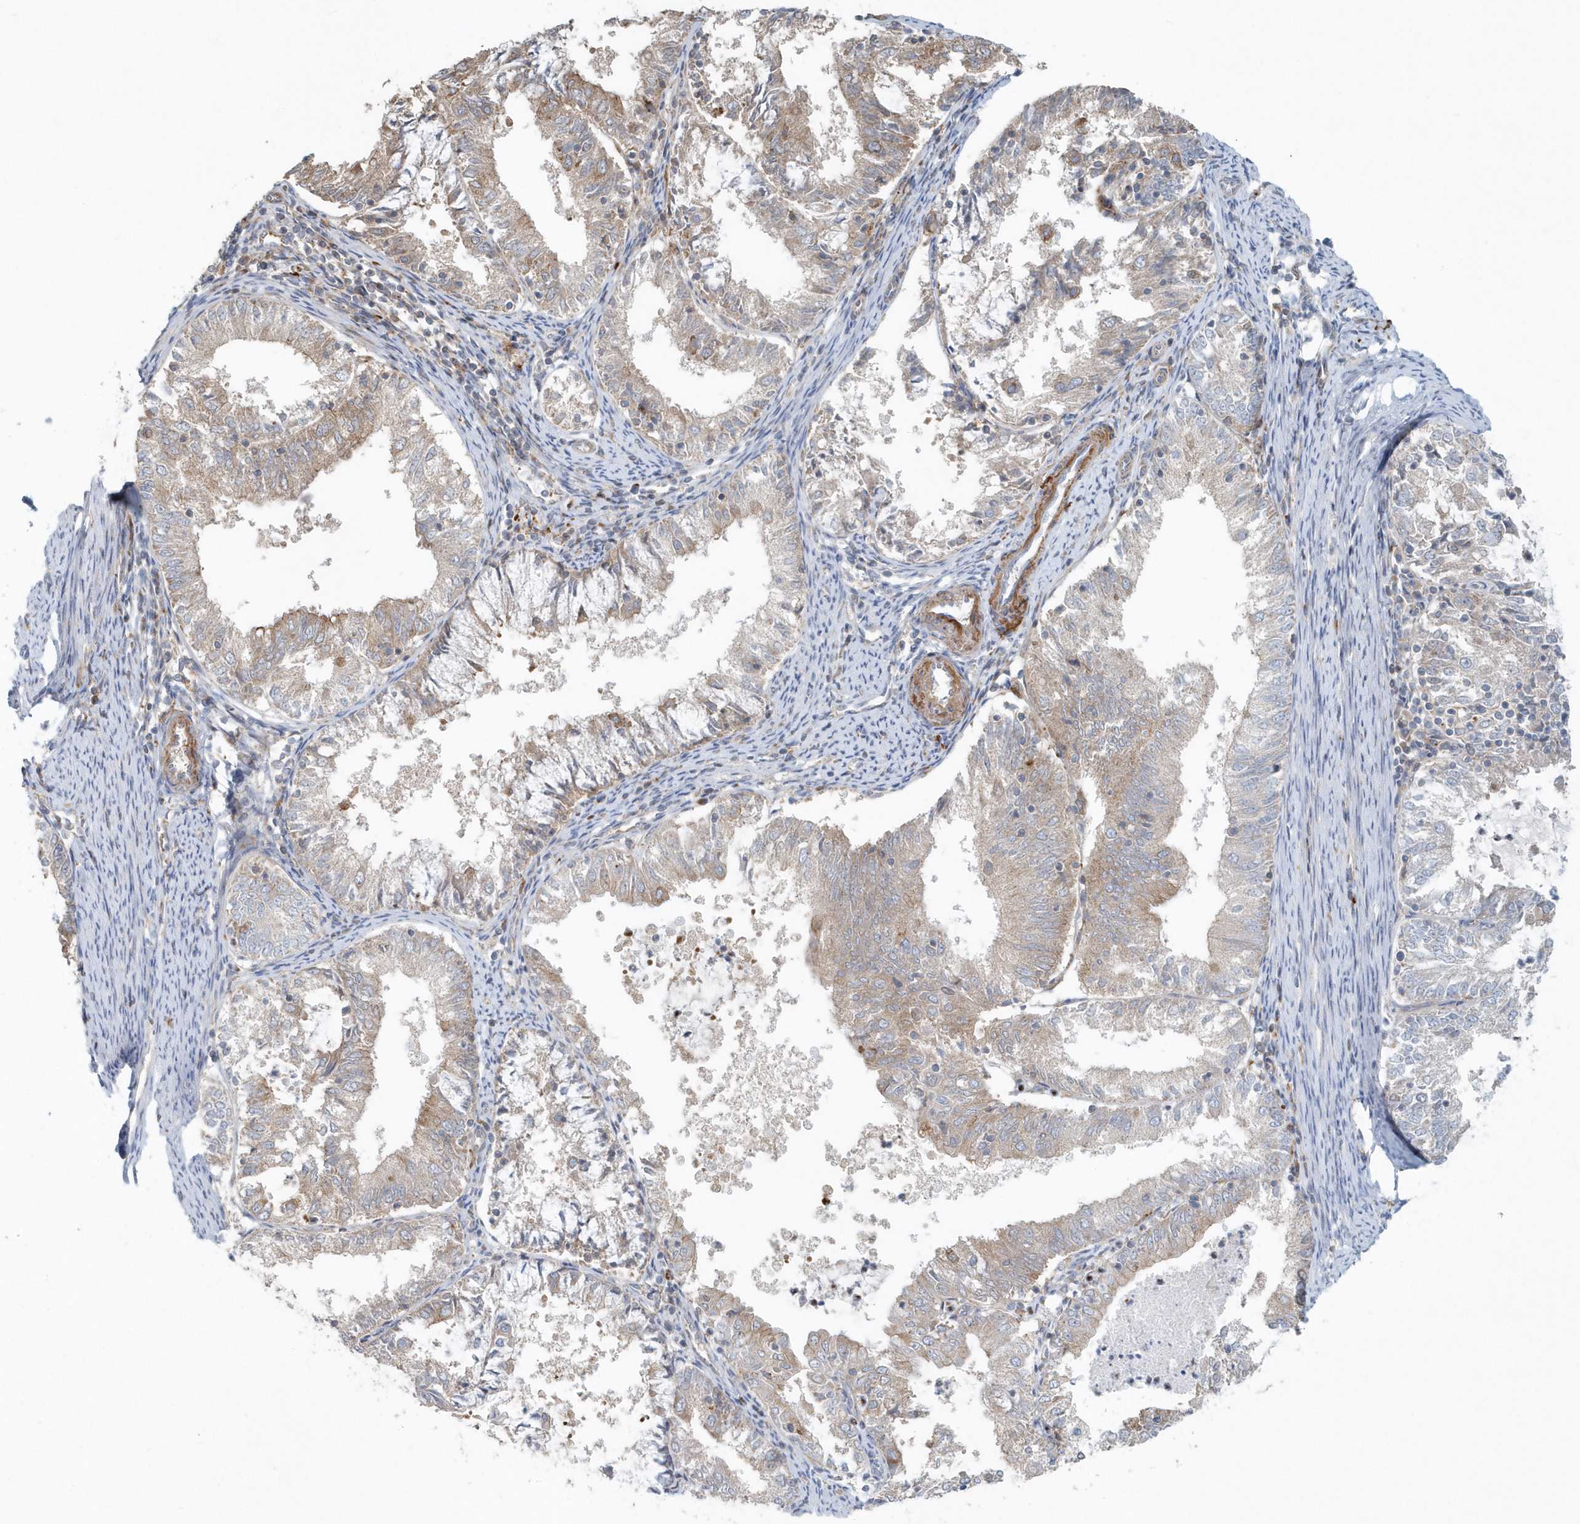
{"staining": {"intensity": "weak", "quantity": "25%-75%", "location": "cytoplasmic/membranous"}, "tissue": "endometrial cancer", "cell_type": "Tumor cells", "image_type": "cancer", "snomed": [{"axis": "morphology", "description": "Adenocarcinoma, NOS"}, {"axis": "topography", "description": "Endometrium"}], "caption": "Immunohistochemical staining of human endometrial cancer (adenocarcinoma) reveals weak cytoplasmic/membranous protein positivity in approximately 25%-75% of tumor cells.", "gene": "MMUT", "patient": {"sex": "female", "age": 57}}